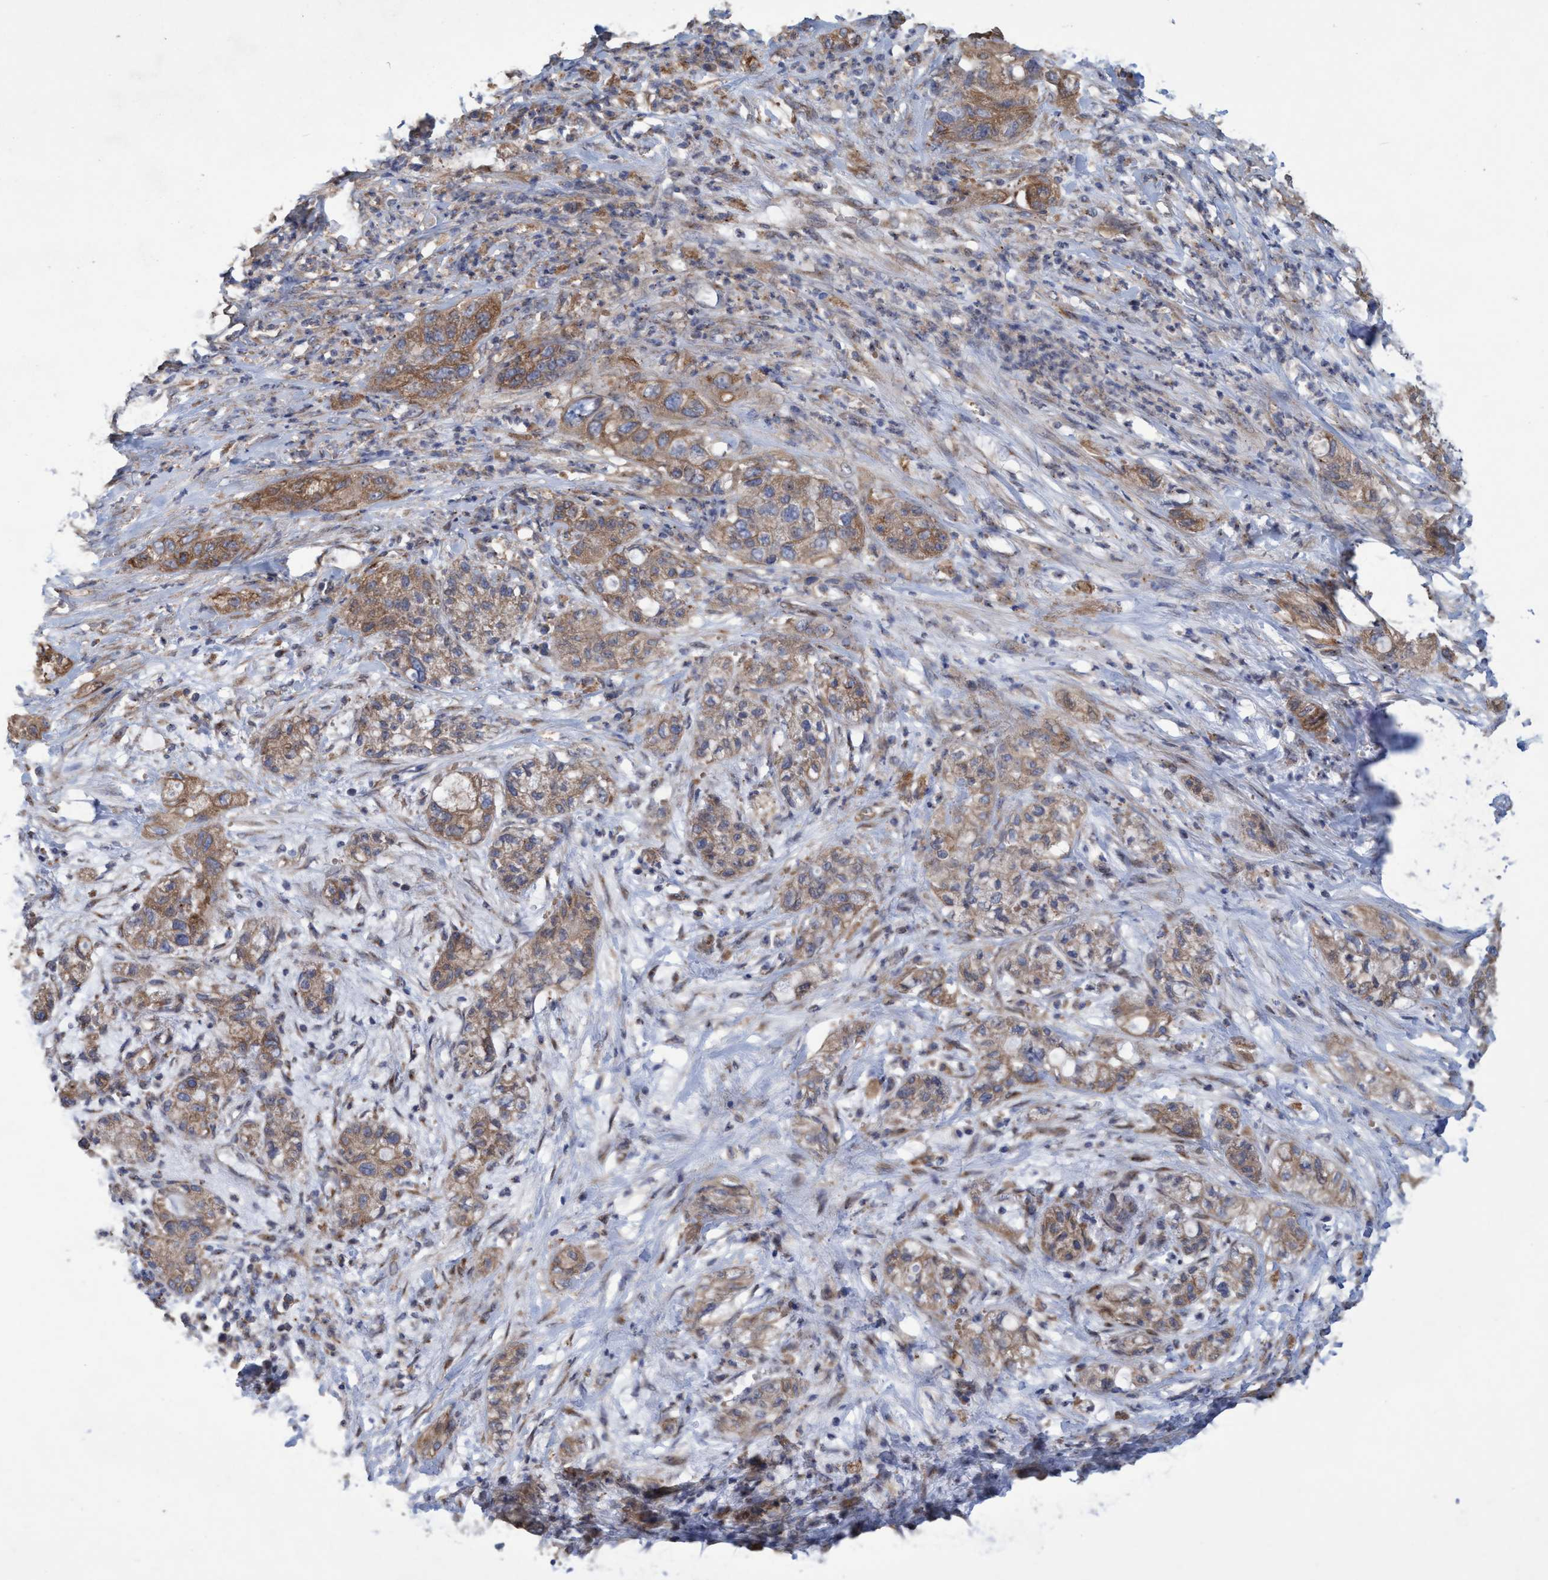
{"staining": {"intensity": "moderate", "quantity": ">75%", "location": "cytoplasmic/membranous"}, "tissue": "pancreatic cancer", "cell_type": "Tumor cells", "image_type": "cancer", "snomed": [{"axis": "morphology", "description": "Adenocarcinoma, NOS"}, {"axis": "topography", "description": "Pancreas"}], "caption": "An immunohistochemistry (IHC) photomicrograph of neoplastic tissue is shown. Protein staining in brown shows moderate cytoplasmic/membranous positivity in pancreatic adenocarcinoma within tumor cells. The staining is performed using DAB brown chromogen to label protein expression. The nuclei are counter-stained blue using hematoxylin.", "gene": "BICD2", "patient": {"sex": "female", "age": 78}}